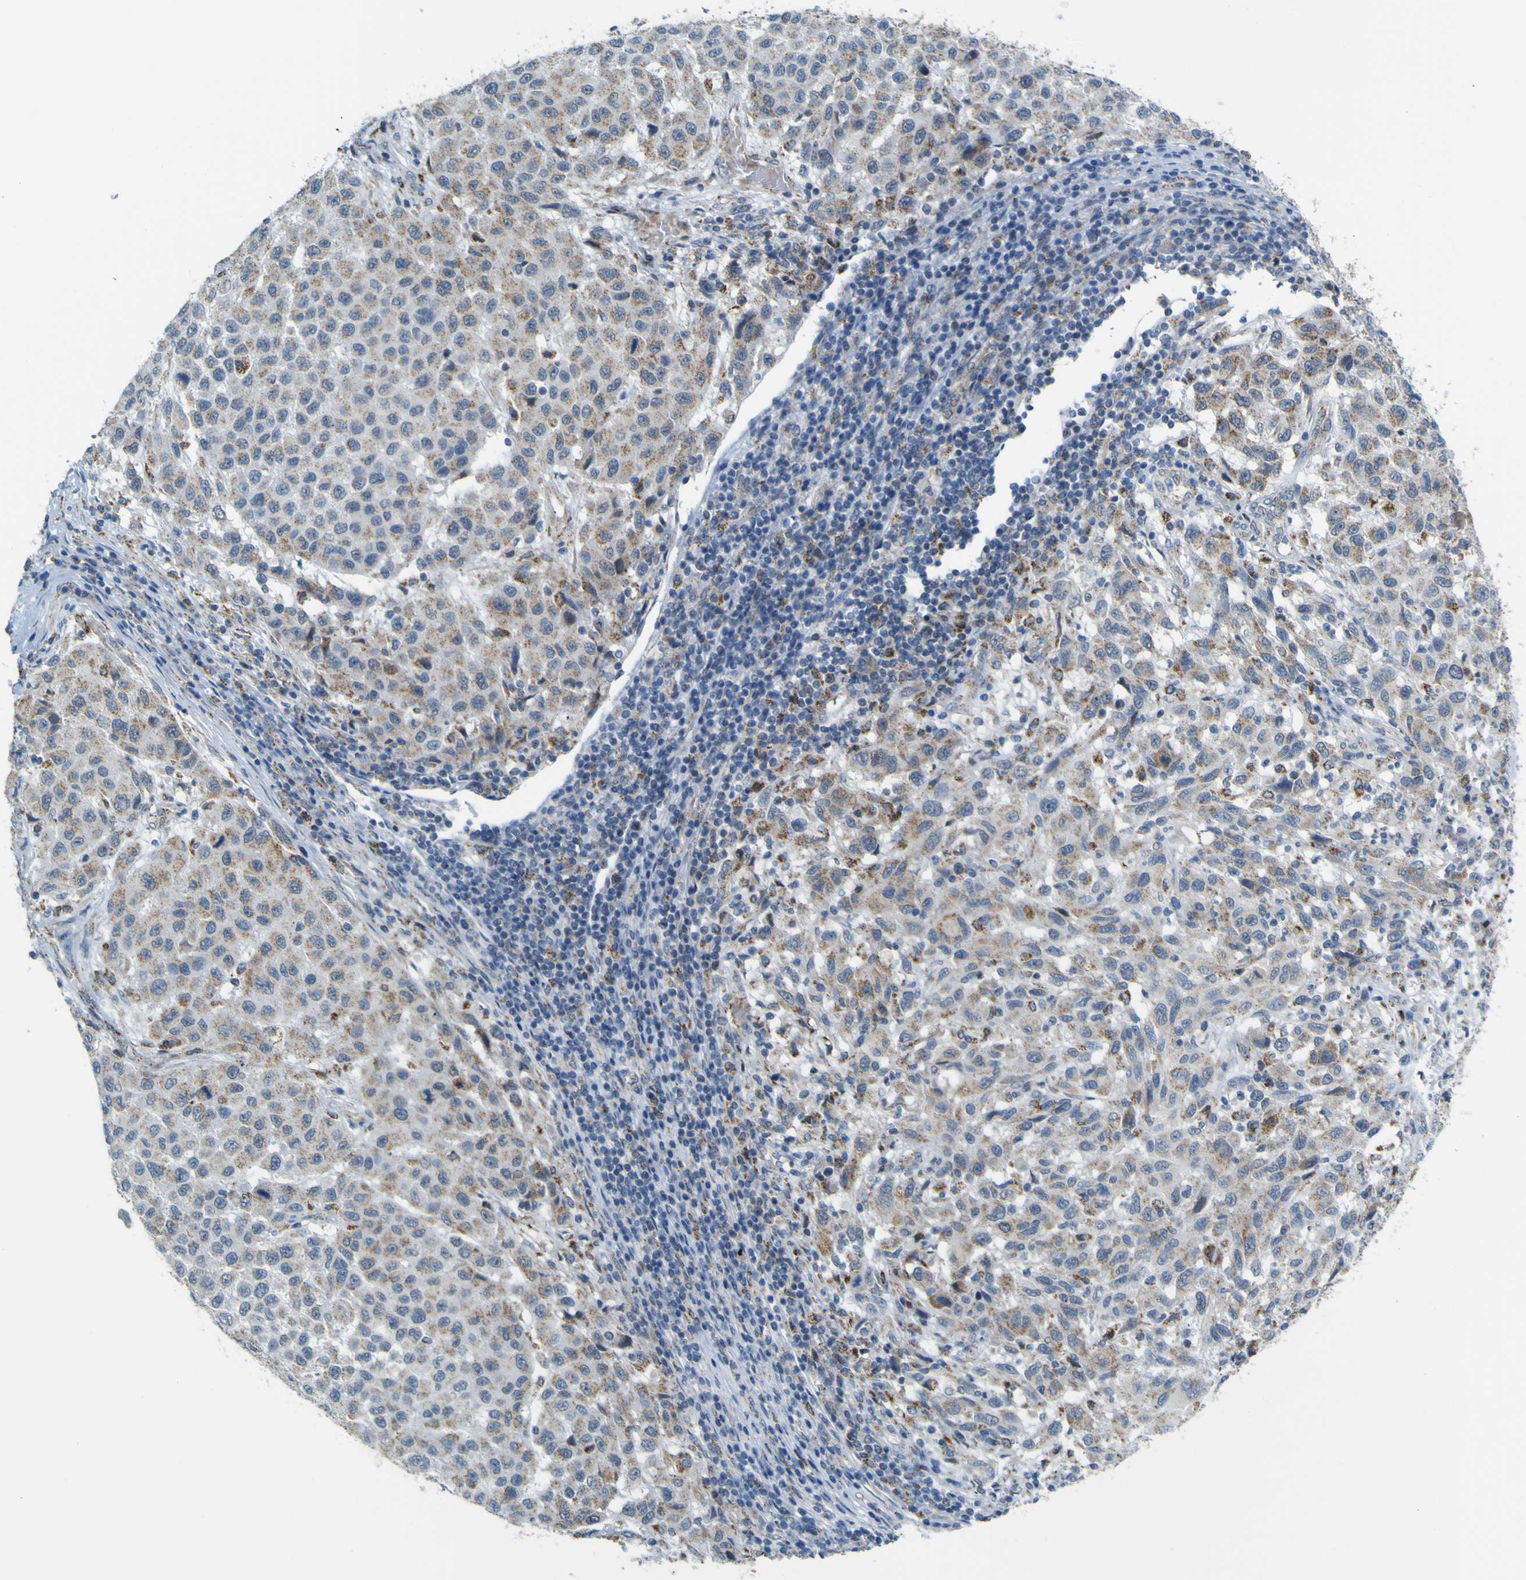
{"staining": {"intensity": "weak", "quantity": "25%-75%", "location": "cytoplasmic/membranous"}, "tissue": "melanoma", "cell_type": "Tumor cells", "image_type": "cancer", "snomed": [{"axis": "morphology", "description": "Malignant melanoma, Metastatic site"}, {"axis": "topography", "description": "Lymph node"}], "caption": "Weak cytoplasmic/membranous protein positivity is present in about 25%-75% of tumor cells in malignant melanoma (metastatic site).", "gene": "ACBD5", "patient": {"sex": "male", "age": 61}}